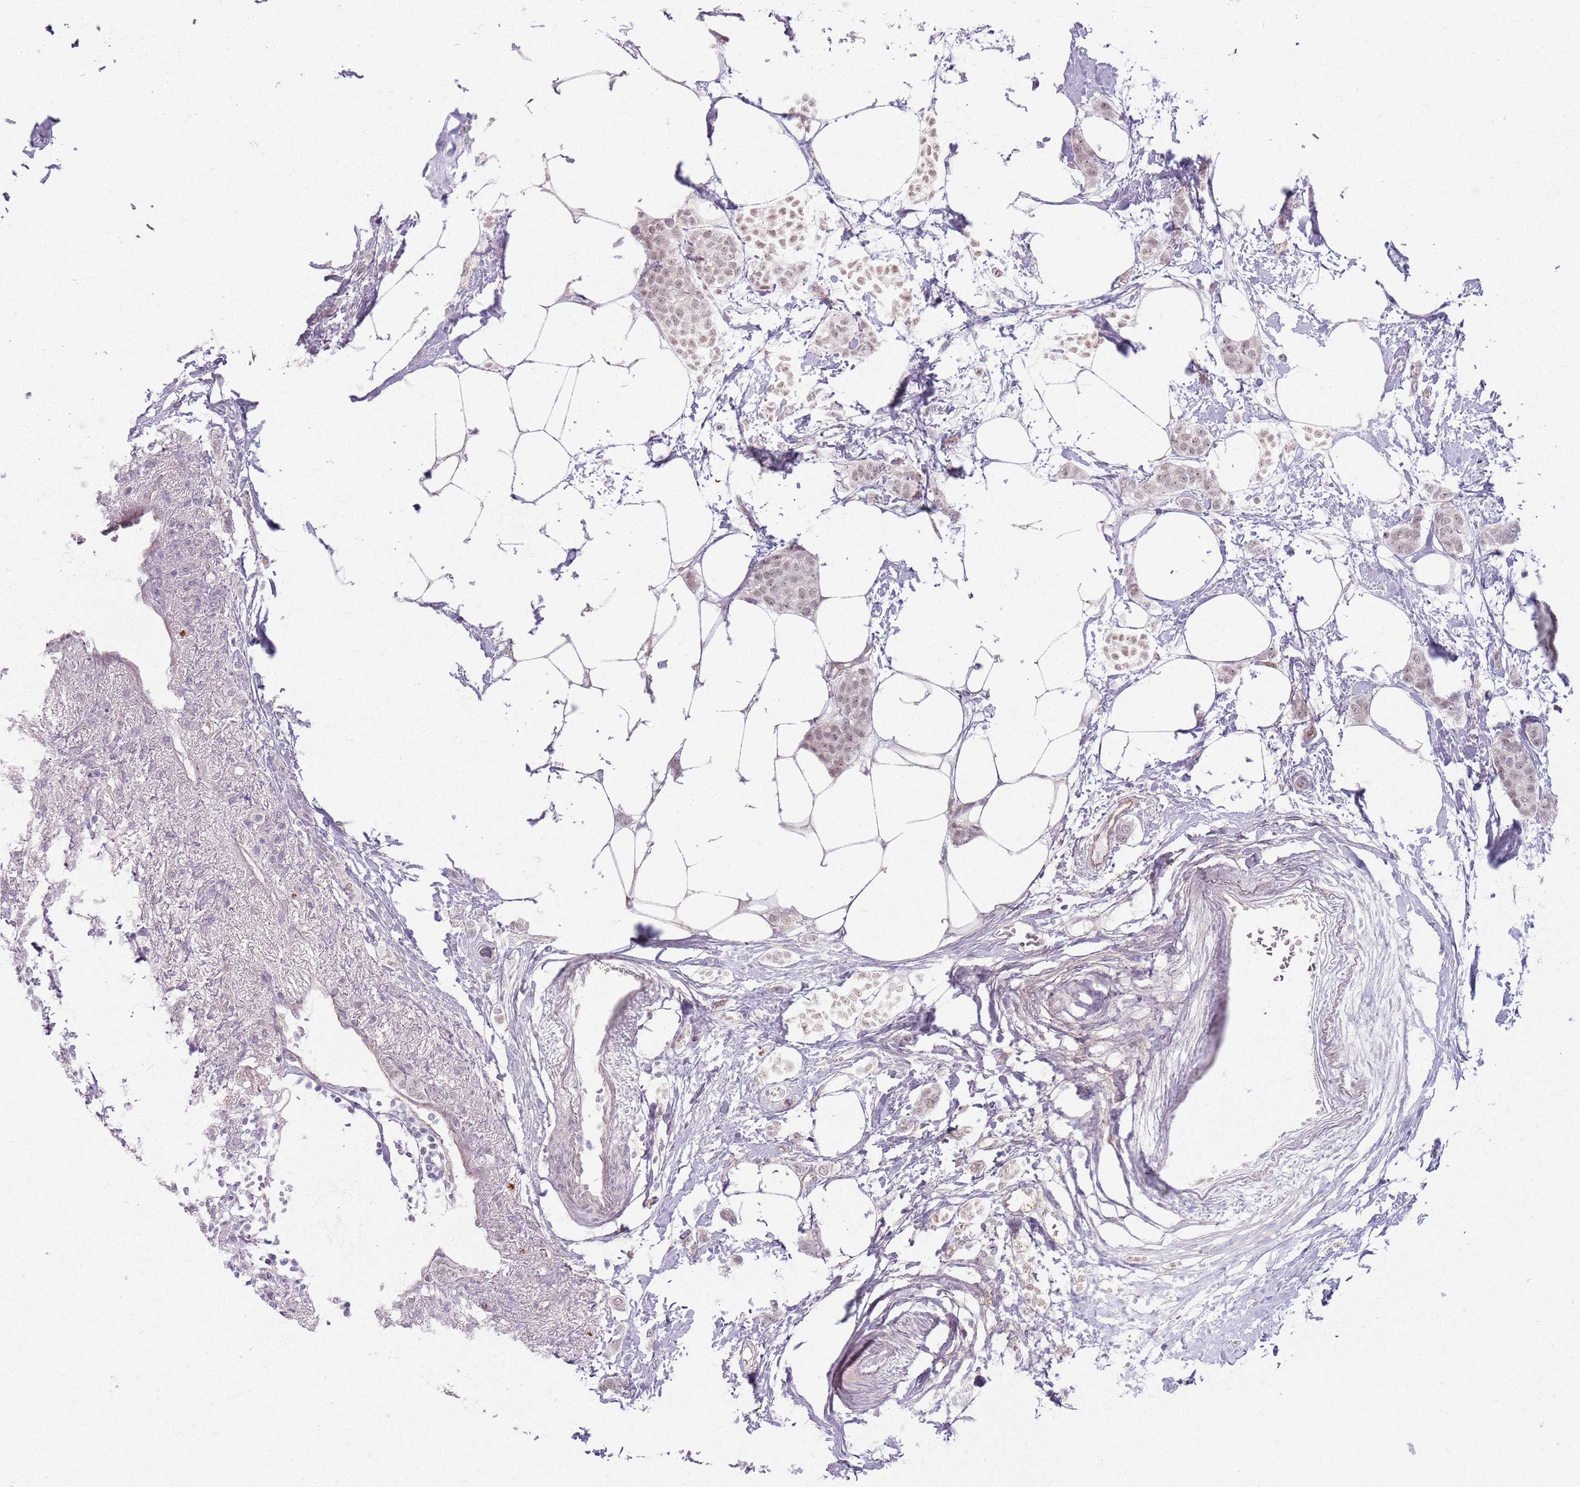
{"staining": {"intensity": "weak", "quantity": "25%-75%", "location": "nuclear"}, "tissue": "breast cancer", "cell_type": "Tumor cells", "image_type": "cancer", "snomed": [{"axis": "morphology", "description": "Duct carcinoma"}, {"axis": "topography", "description": "Breast"}], "caption": "DAB (3,3'-diaminobenzidine) immunohistochemical staining of human breast invasive ductal carcinoma displays weak nuclear protein positivity in about 25%-75% of tumor cells. The protein is stained brown, and the nuclei are stained in blue (DAB (3,3'-diaminobenzidine) IHC with brightfield microscopy, high magnification).", "gene": "KCNA5", "patient": {"sex": "female", "age": 72}}